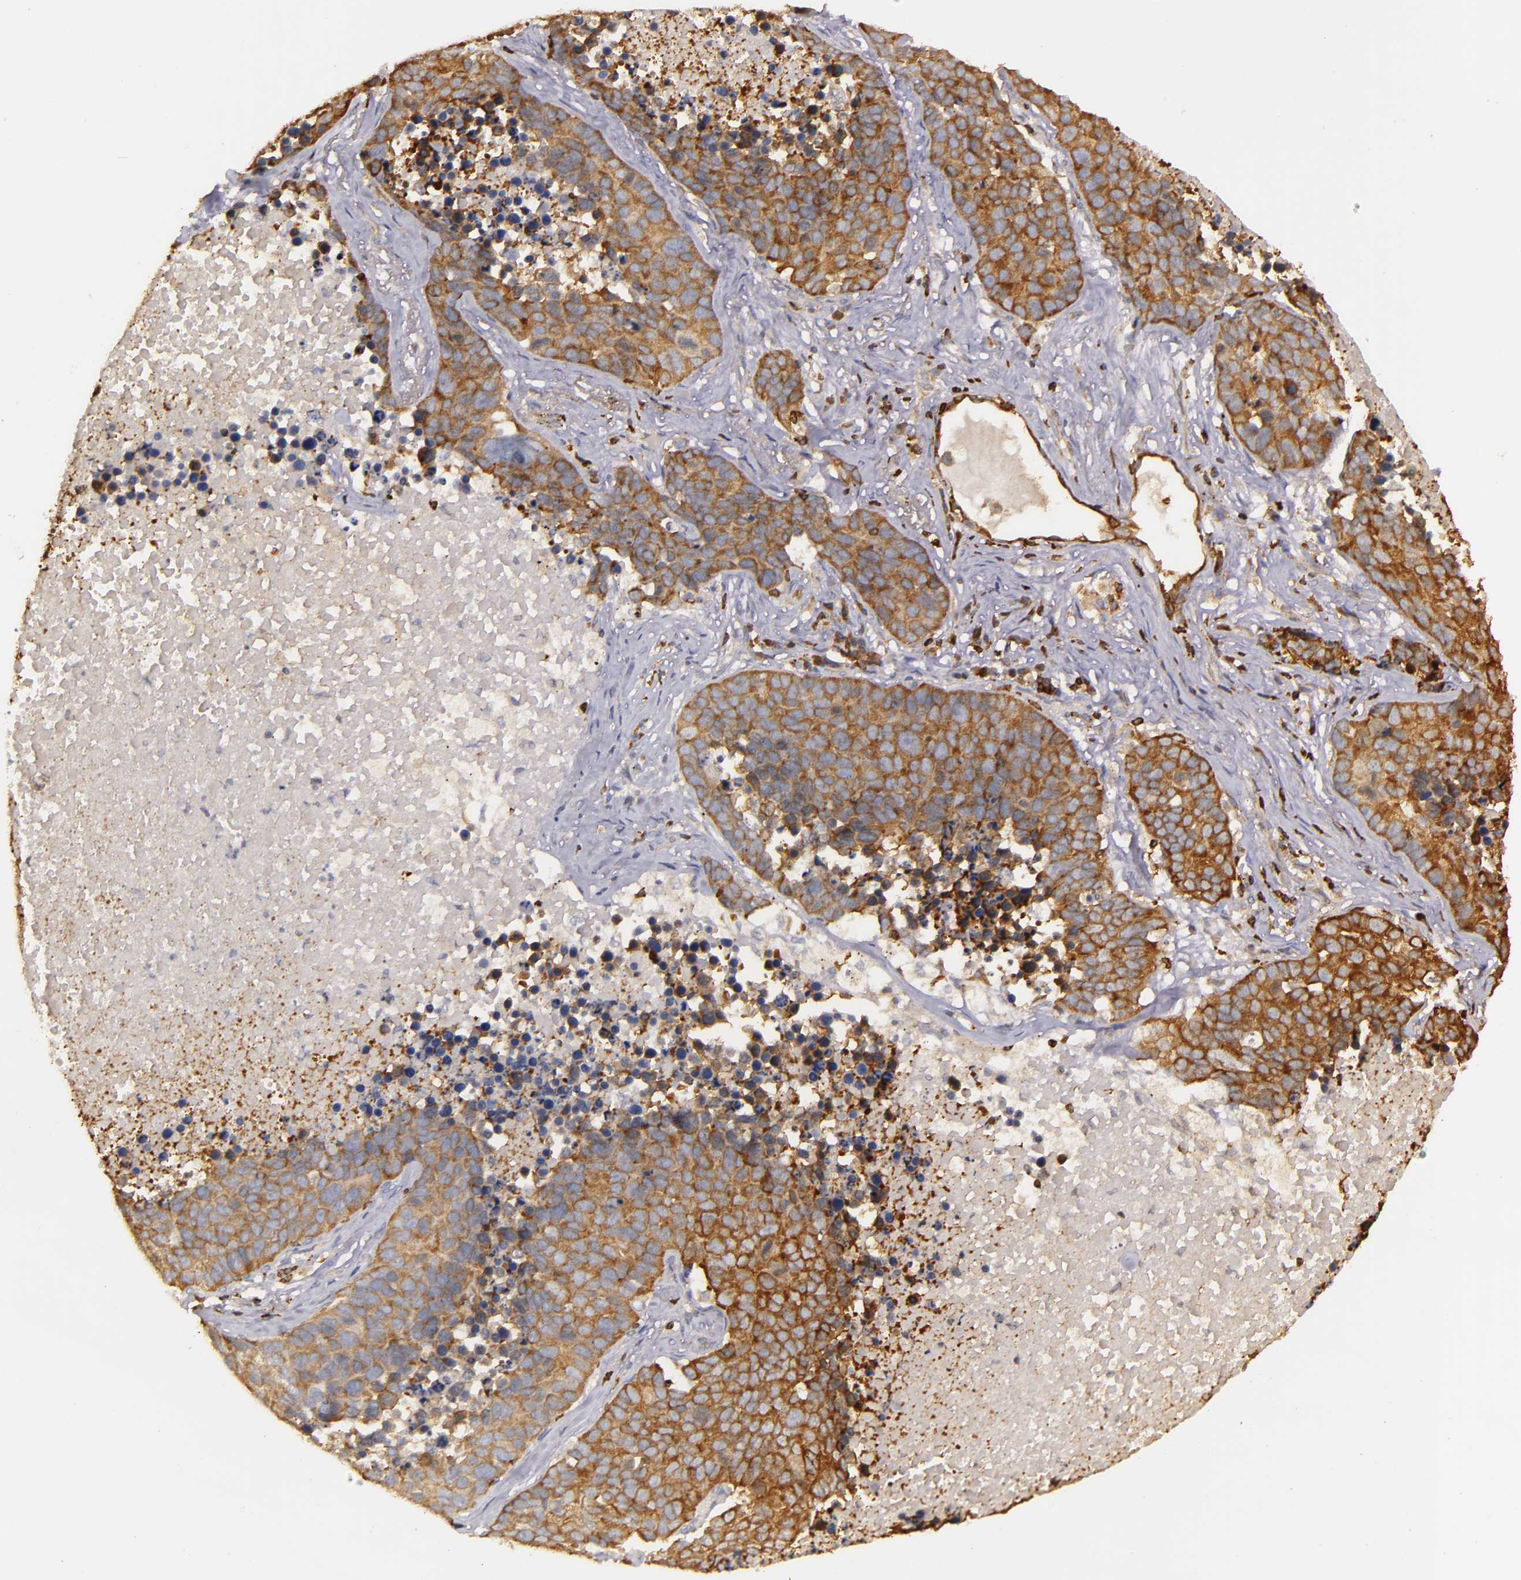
{"staining": {"intensity": "strong", "quantity": ">75%", "location": "cytoplasmic/membranous"}, "tissue": "lung cancer", "cell_type": "Tumor cells", "image_type": "cancer", "snomed": [{"axis": "morphology", "description": "Carcinoid, malignant, NOS"}, {"axis": "topography", "description": "Lung"}], "caption": "The immunohistochemical stain labels strong cytoplasmic/membranous positivity in tumor cells of malignant carcinoid (lung) tissue.", "gene": "SLC9A3R1", "patient": {"sex": "male", "age": 60}}